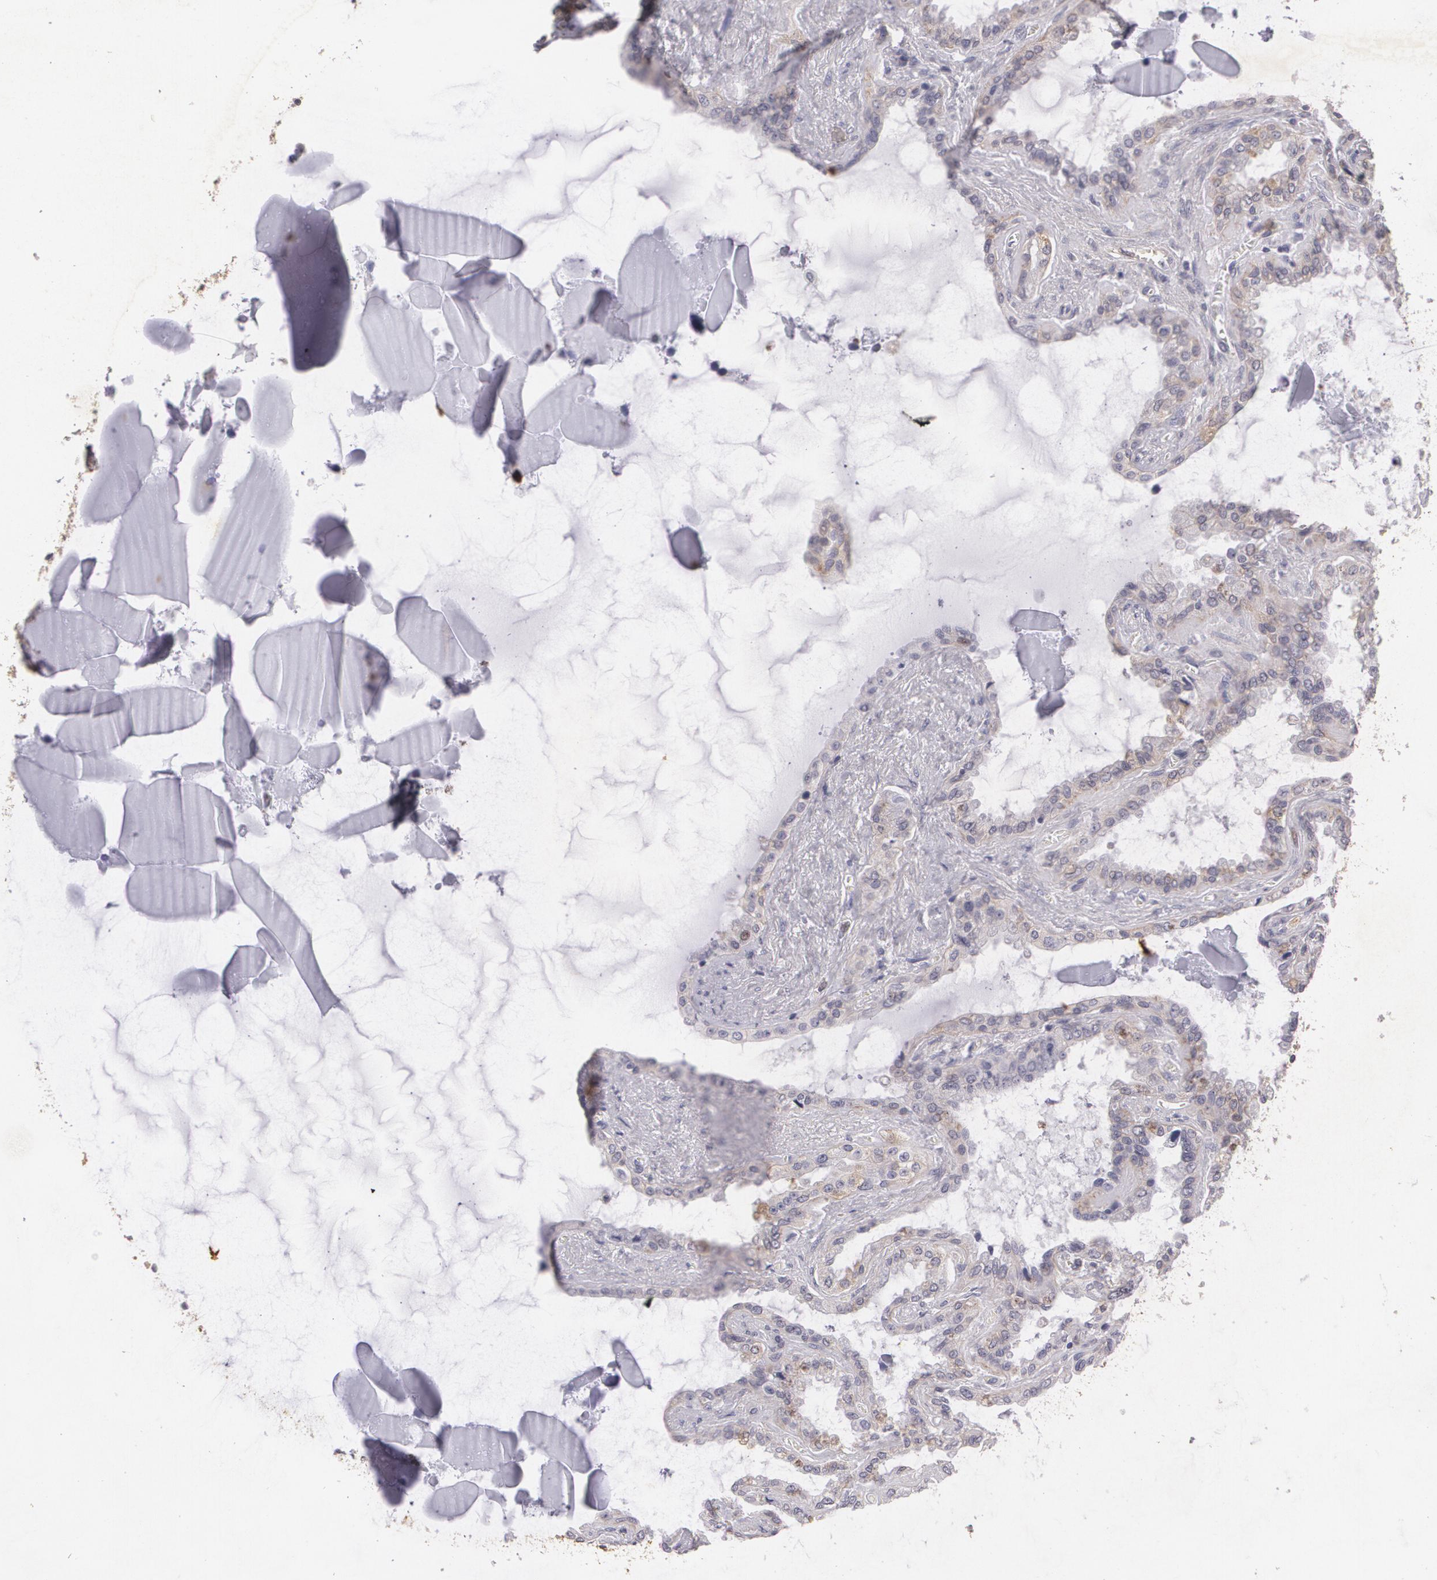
{"staining": {"intensity": "weak", "quantity": ">75%", "location": "cytoplasmic/membranous"}, "tissue": "seminal vesicle", "cell_type": "Glandular cells", "image_type": "normal", "snomed": [{"axis": "morphology", "description": "Normal tissue, NOS"}, {"axis": "morphology", "description": "Inflammation, NOS"}, {"axis": "topography", "description": "Urinary bladder"}, {"axis": "topography", "description": "Prostate"}, {"axis": "topography", "description": "Seminal veicle"}], "caption": "This micrograph exhibits immunohistochemistry (IHC) staining of unremarkable human seminal vesicle, with low weak cytoplasmic/membranous positivity in about >75% of glandular cells.", "gene": "KCNA4", "patient": {"sex": "male", "age": 82}}